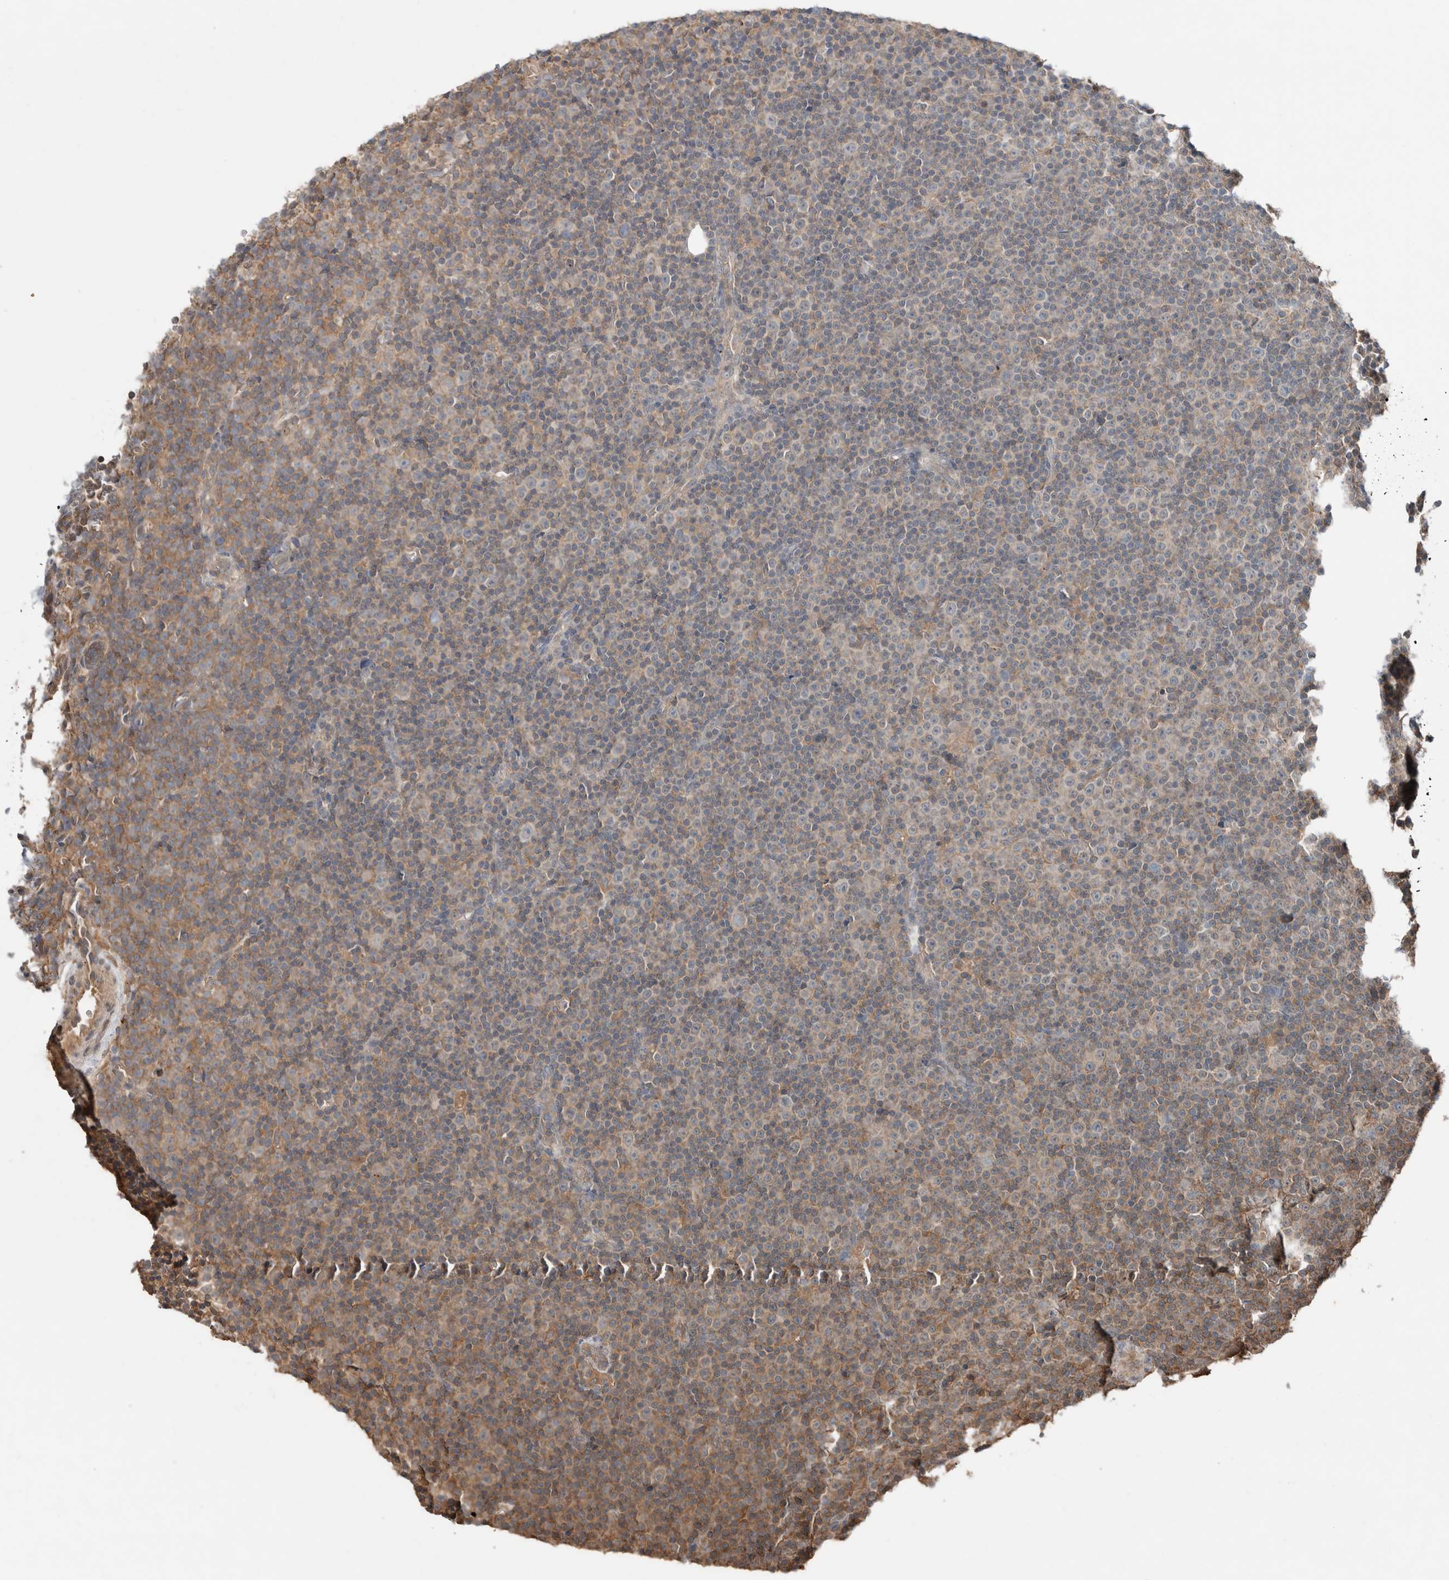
{"staining": {"intensity": "moderate", "quantity": "<25%", "location": "cytoplasmic/membranous"}, "tissue": "lymphoma", "cell_type": "Tumor cells", "image_type": "cancer", "snomed": [{"axis": "morphology", "description": "Malignant lymphoma, non-Hodgkin's type, Low grade"}, {"axis": "topography", "description": "Lymph node"}], "caption": "Immunohistochemistry micrograph of lymphoma stained for a protein (brown), which shows low levels of moderate cytoplasmic/membranous expression in about <25% of tumor cells.", "gene": "KLK14", "patient": {"sex": "female", "age": 67}}